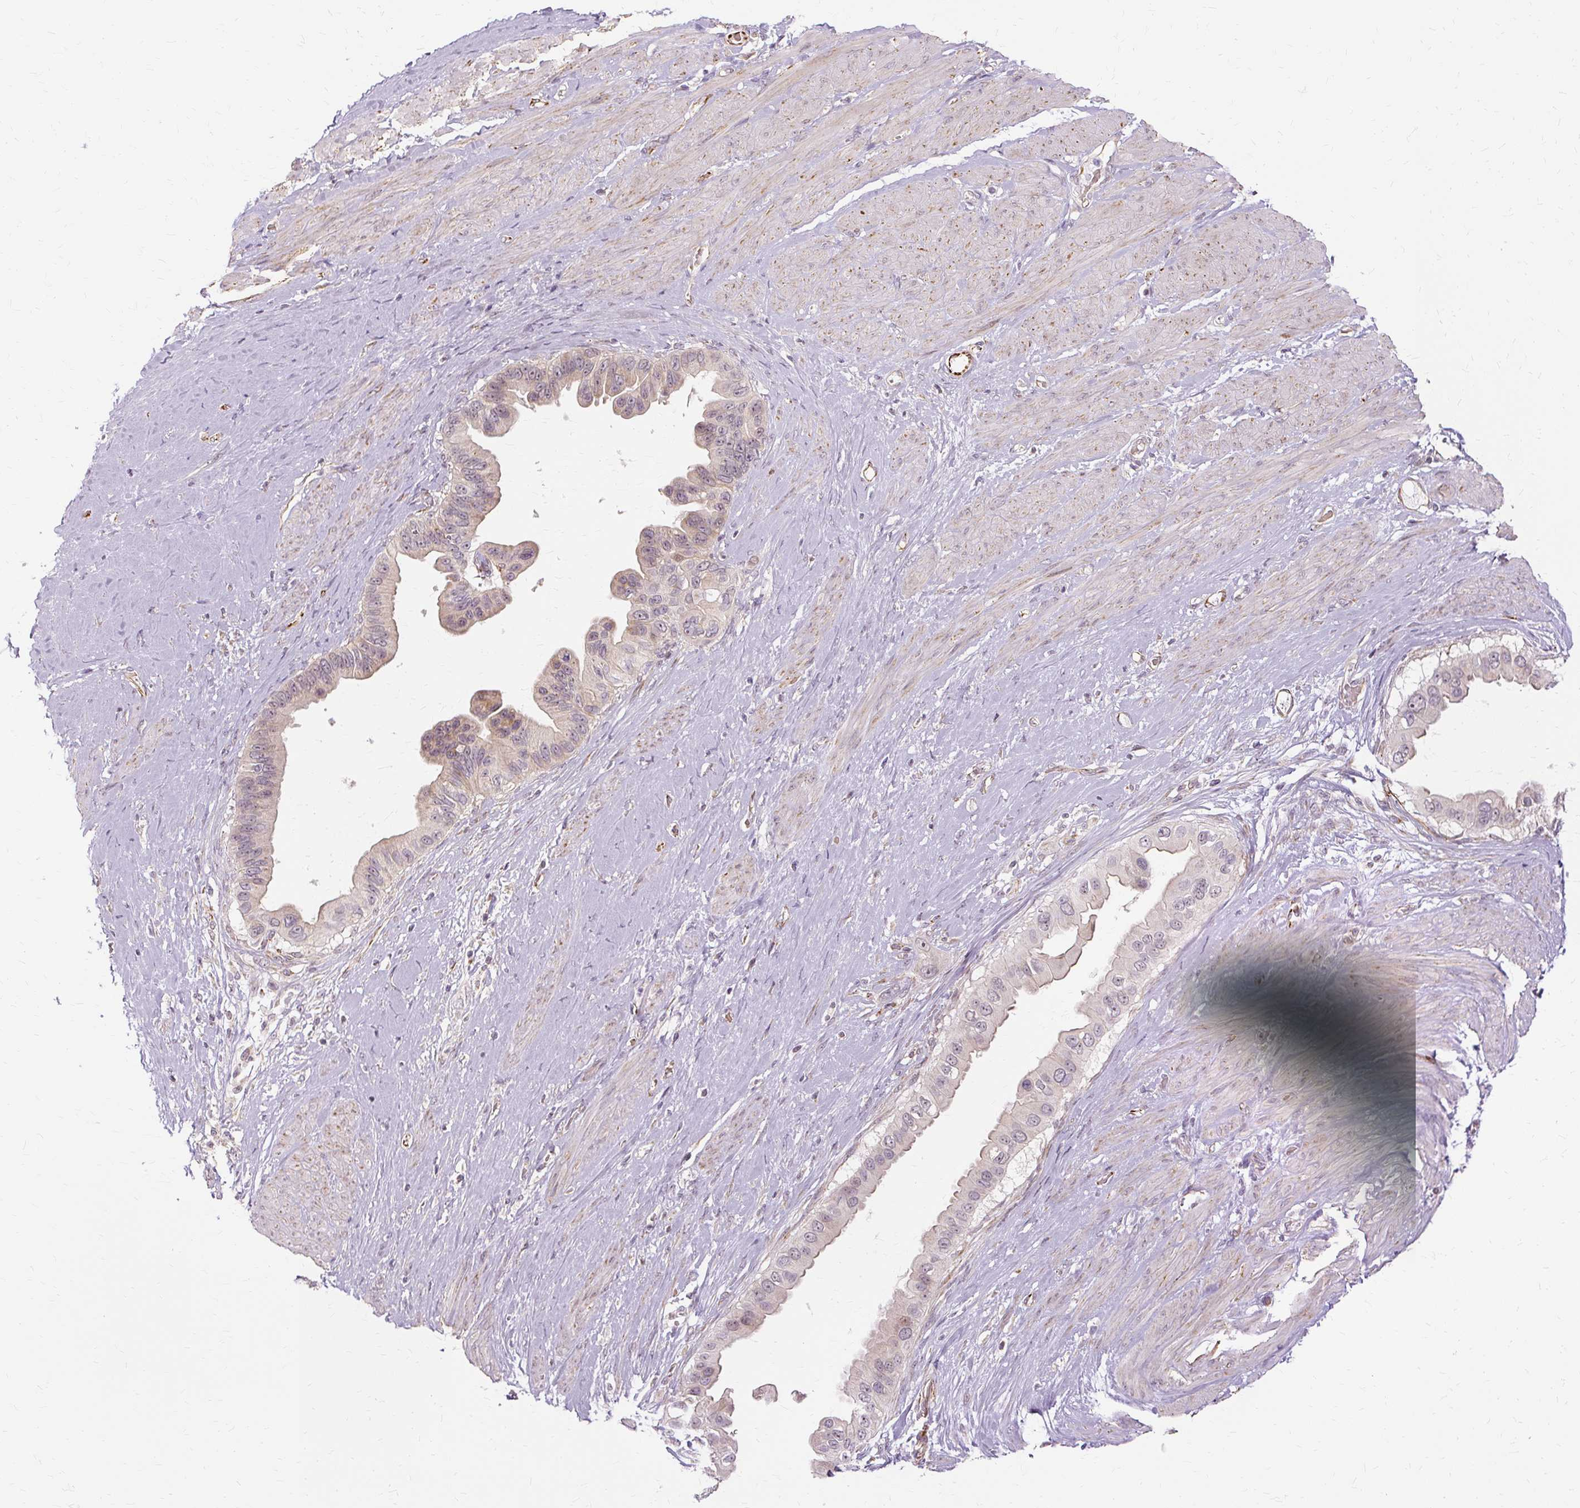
{"staining": {"intensity": "weak", "quantity": "<25%", "location": "cytoplasmic/membranous,nuclear"}, "tissue": "pancreatic cancer", "cell_type": "Tumor cells", "image_type": "cancer", "snomed": [{"axis": "morphology", "description": "Adenocarcinoma, NOS"}, {"axis": "topography", "description": "Pancreas"}], "caption": "DAB (3,3'-diaminobenzidine) immunohistochemical staining of pancreatic adenocarcinoma displays no significant expression in tumor cells.", "gene": "MMACHC", "patient": {"sex": "female", "age": 56}}